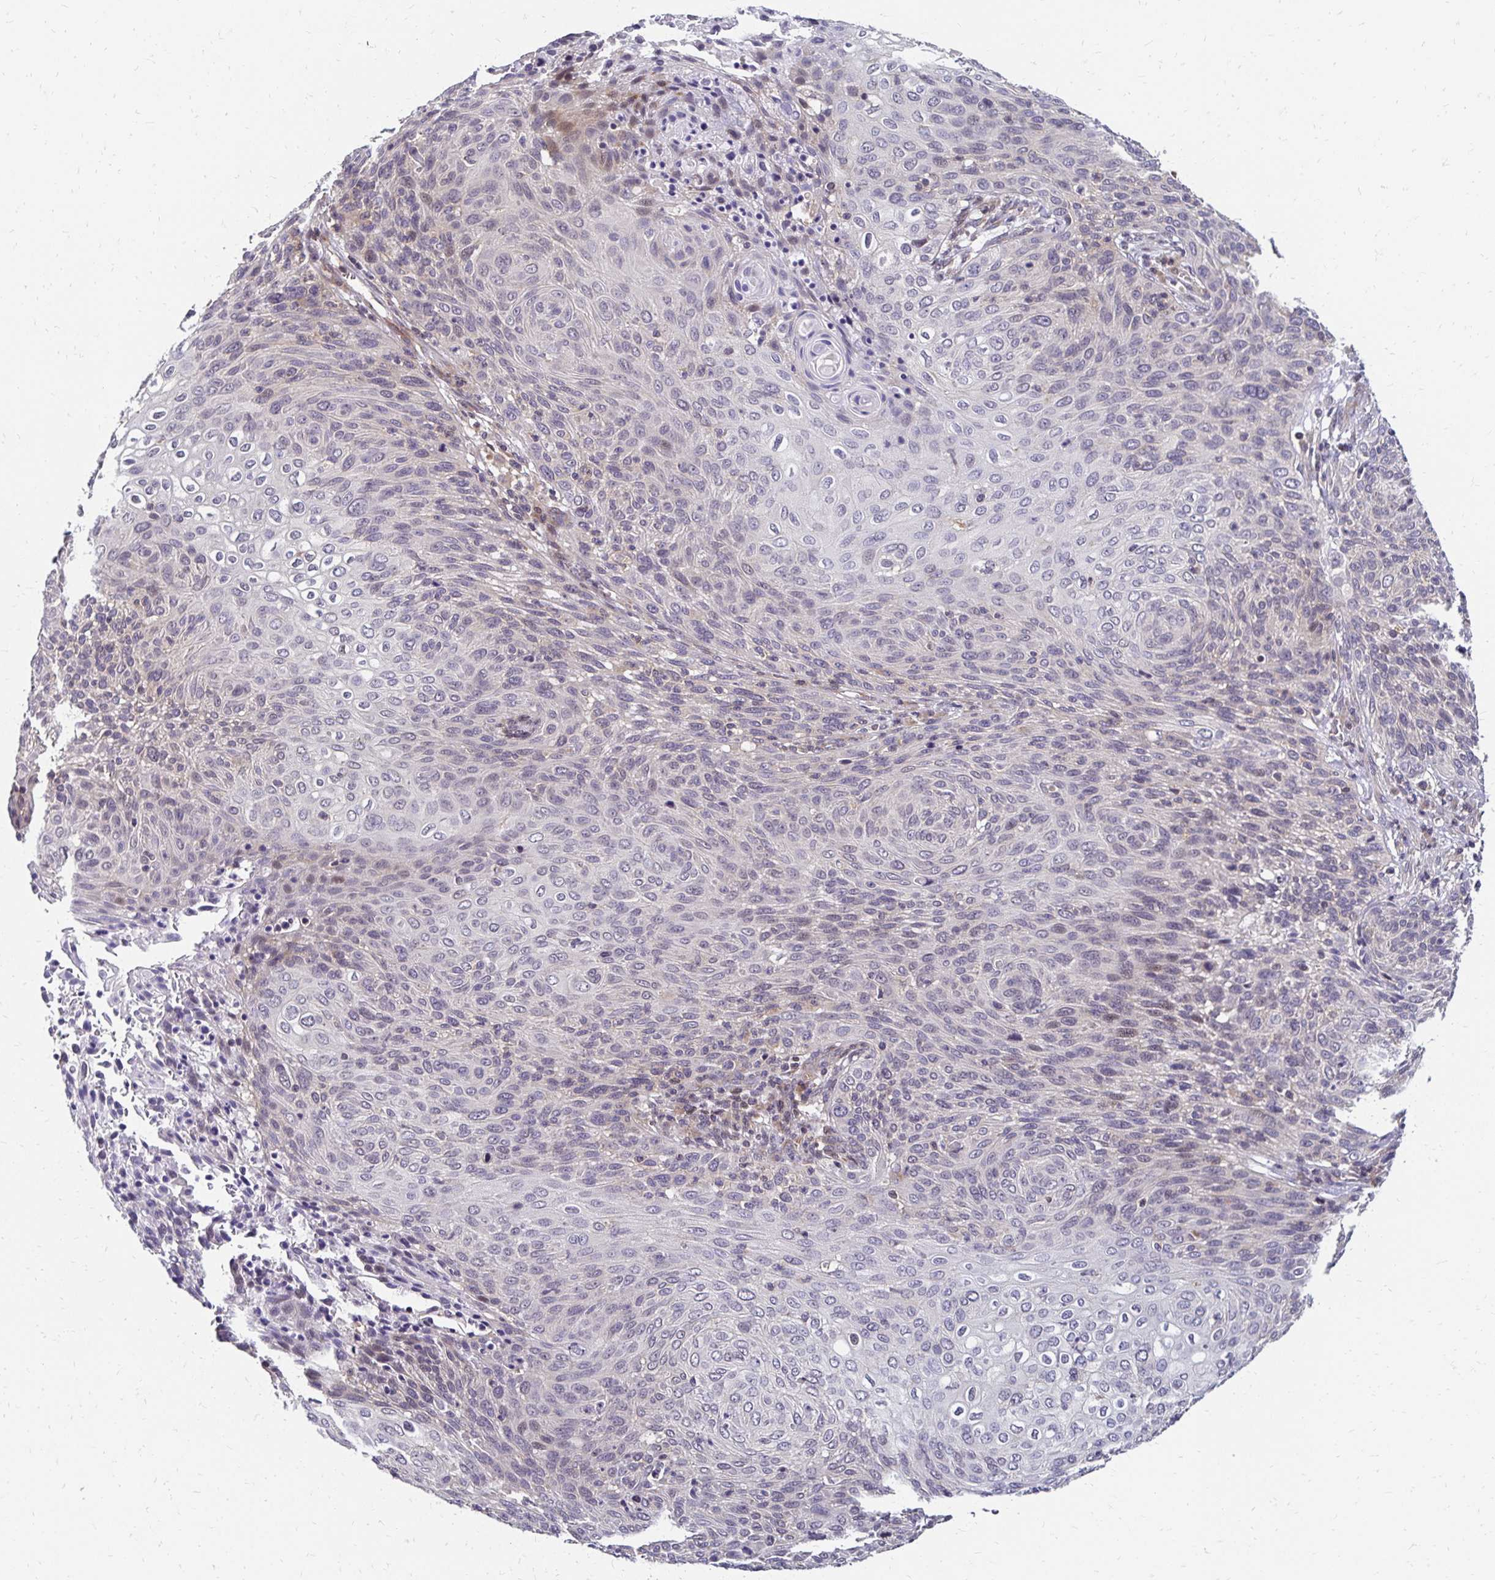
{"staining": {"intensity": "negative", "quantity": "none", "location": "none"}, "tissue": "cervical cancer", "cell_type": "Tumor cells", "image_type": "cancer", "snomed": [{"axis": "morphology", "description": "Squamous cell carcinoma, NOS"}, {"axis": "topography", "description": "Cervix"}], "caption": "Immunohistochemical staining of squamous cell carcinoma (cervical) shows no significant staining in tumor cells.", "gene": "CBX7", "patient": {"sex": "female", "age": 31}}